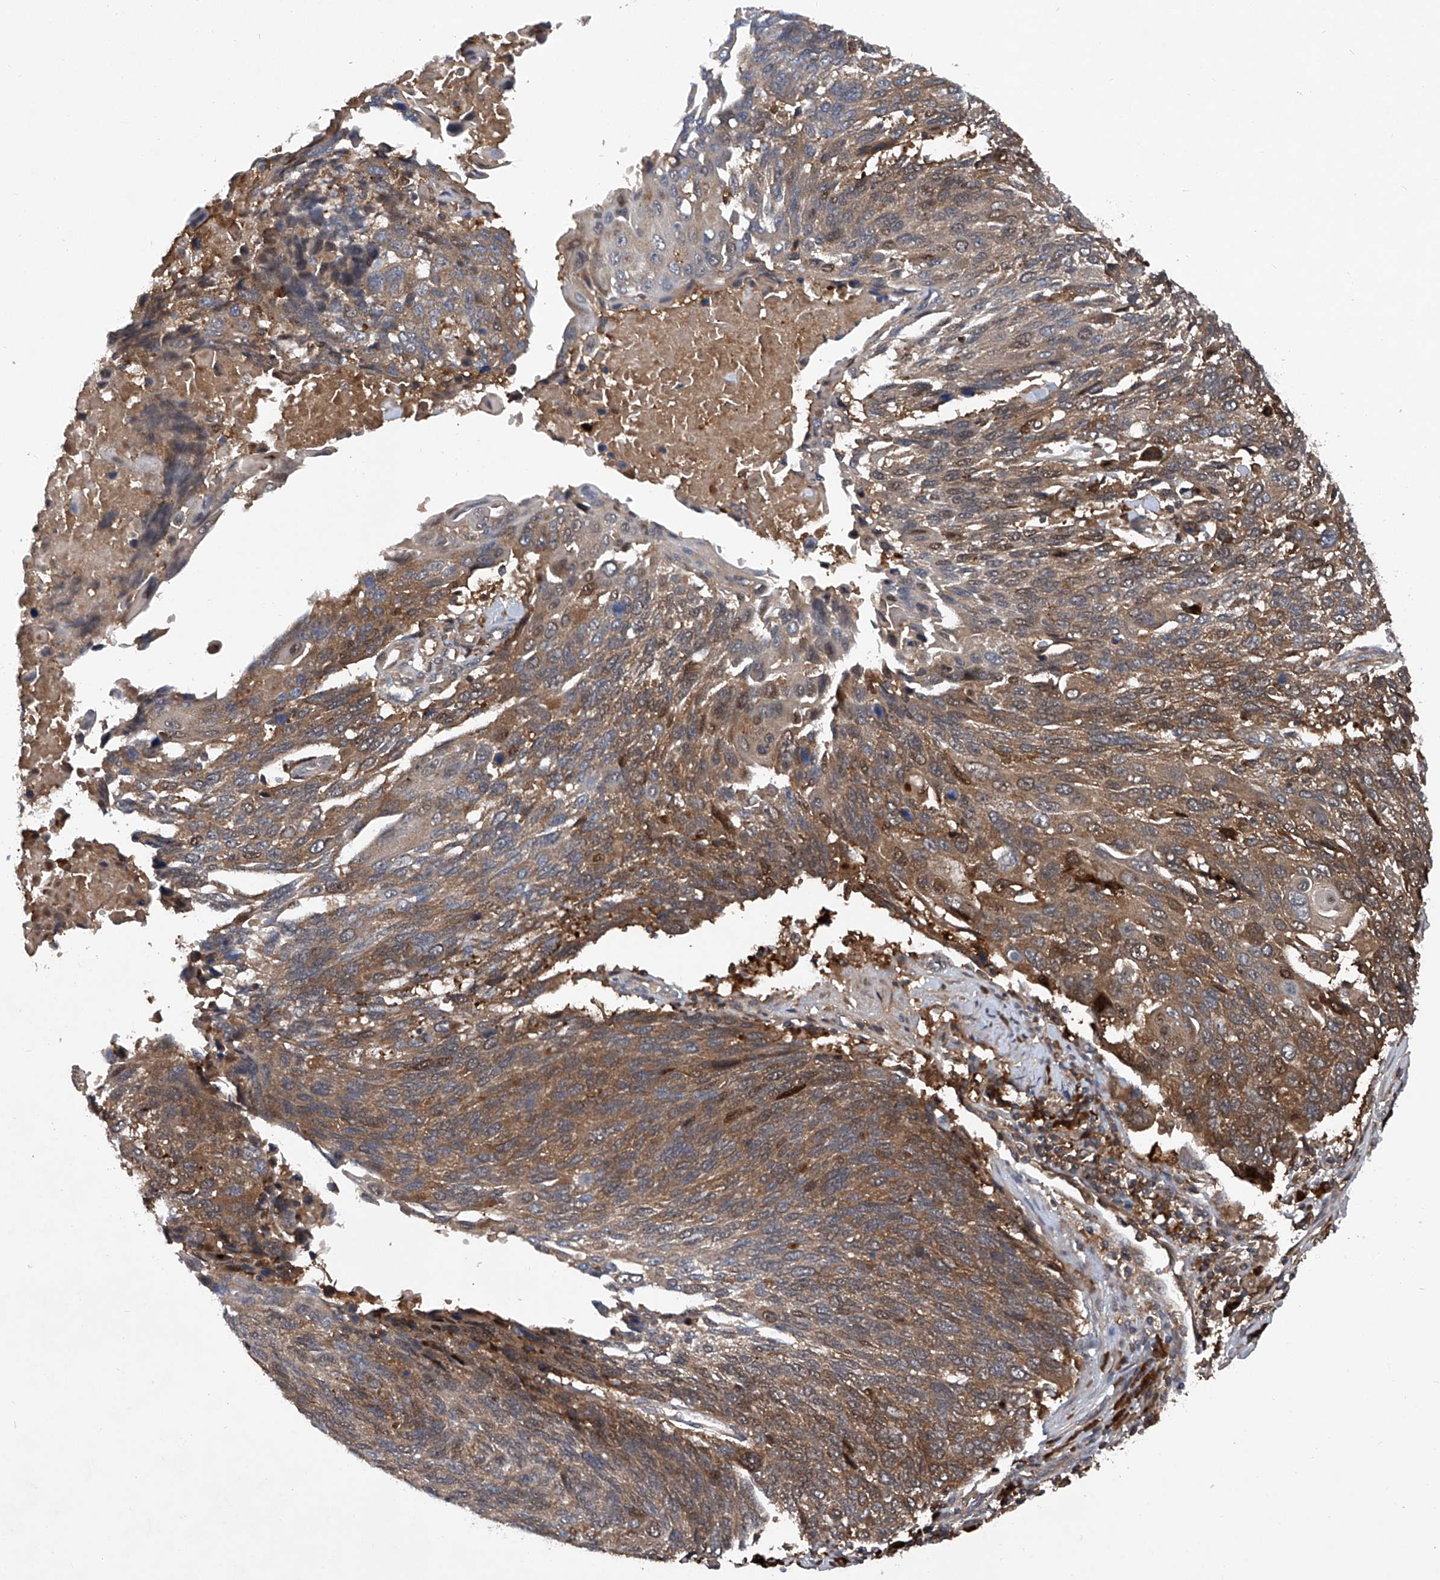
{"staining": {"intensity": "moderate", "quantity": ">75%", "location": "cytoplasmic/membranous"}, "tissue": "lung cancer", "cell_type": "Tumor cells", "image_type": "cancer", "snomed": [{"axis": "morphology", "description": "Squamous cell carcinoma, NOS"}, {"axis": "topography", "description": "Lung"}], "caption": "Lung cancer (squamous cell carcinoma) tissue demonstrates moderate cytoplasmic/membranous expression in approximately >75% of tumor cells", "gene": "ASCC3", "patient": {"sex": "male", "age": 66}}